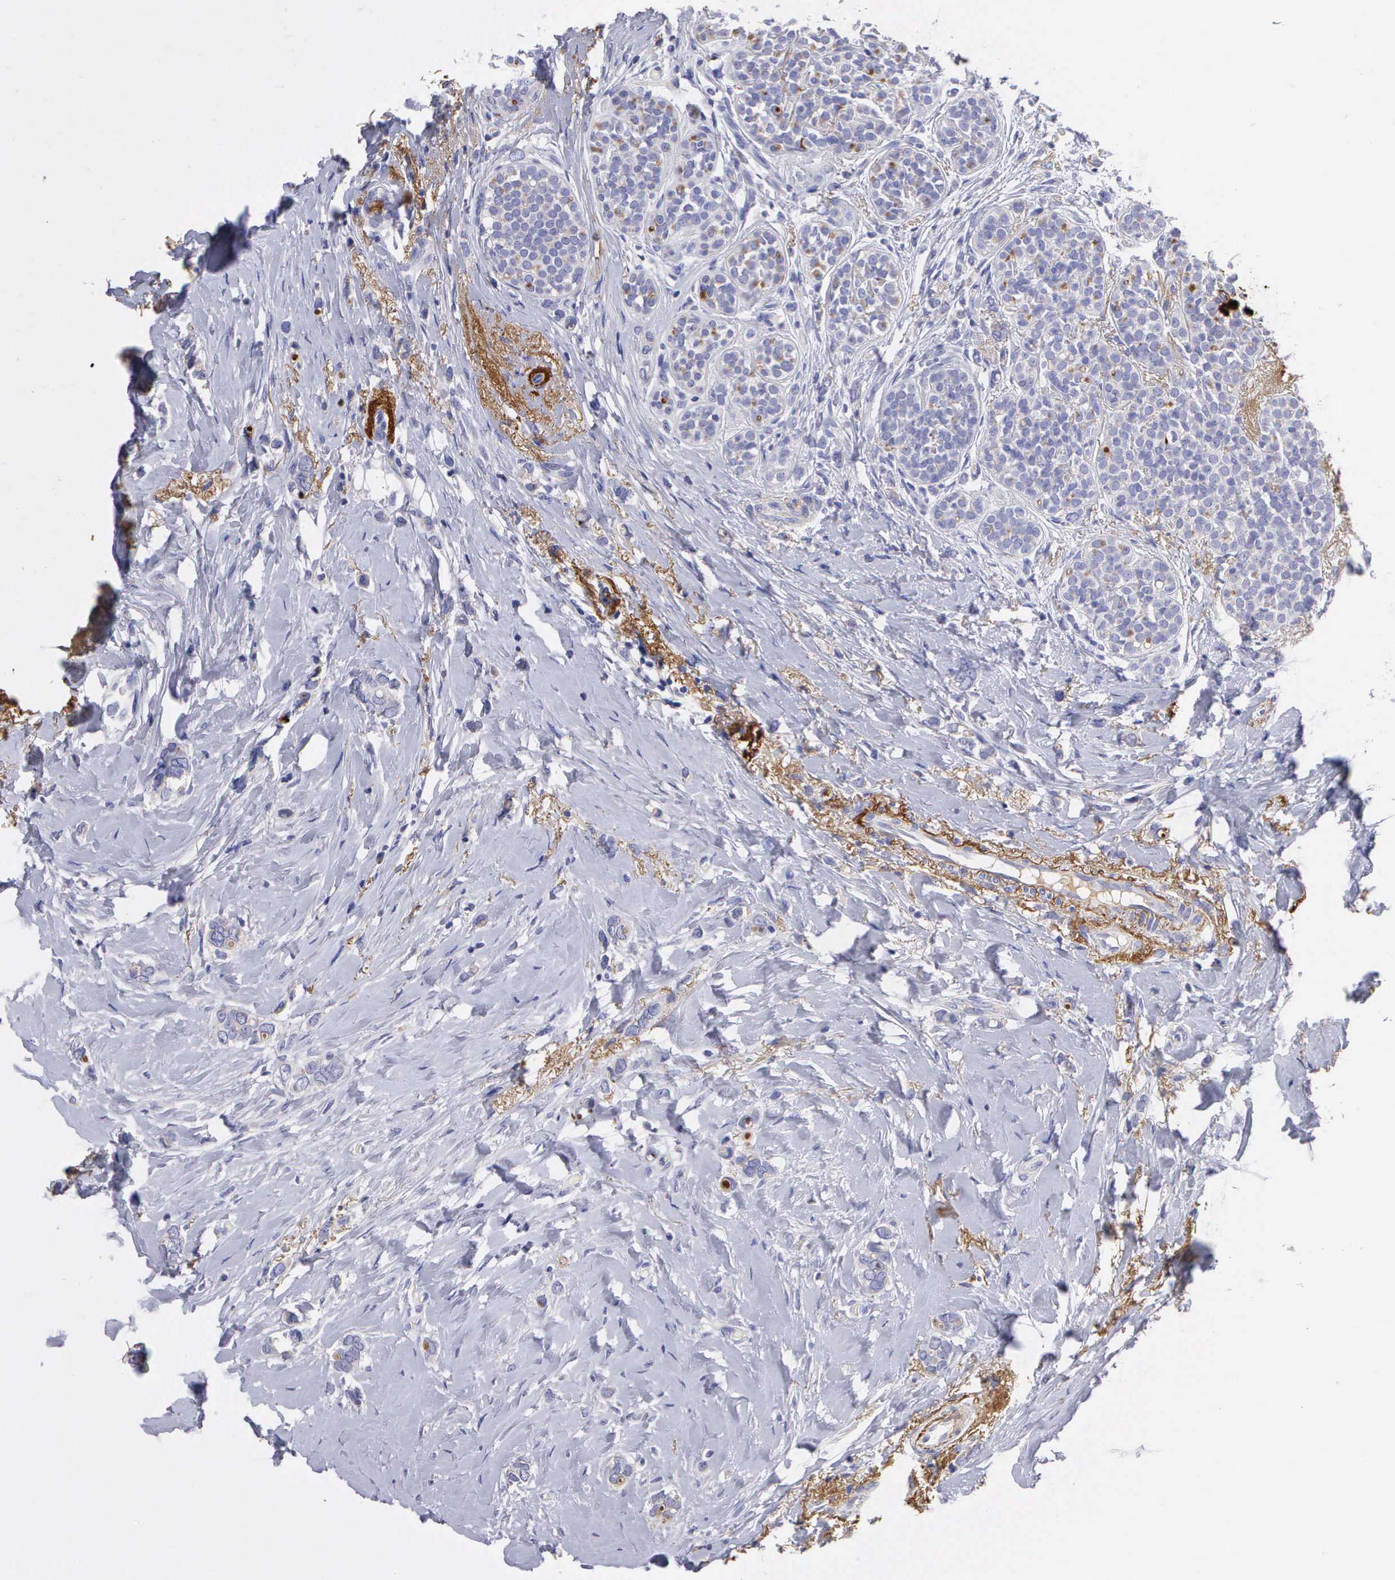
{"staining": {"intensity": "moderate", "quantity": "<25%", "location": "cytoplasmic/membranous"}, "tissue": "breast cancer", "cell_type": "Tumor cells", "image_type": "cancer", "snomed": [{"axis": "morphology", "description": "Duct carcinoma"}, {"axis": "topography", "description": "Breast"}], "caption": "Breast intraductal carcinoma tissue shows moderate cytoplasmic/membranous expression in approximately <25% of tumor cells The staining was performed using DAB (3,3'-diaminobenzidine), with brown indicating positive protein expression. Nuclei are stained blue with hematoxylin.", "gene": "CLU", "patient": {"sex": "female", "age": 72}}